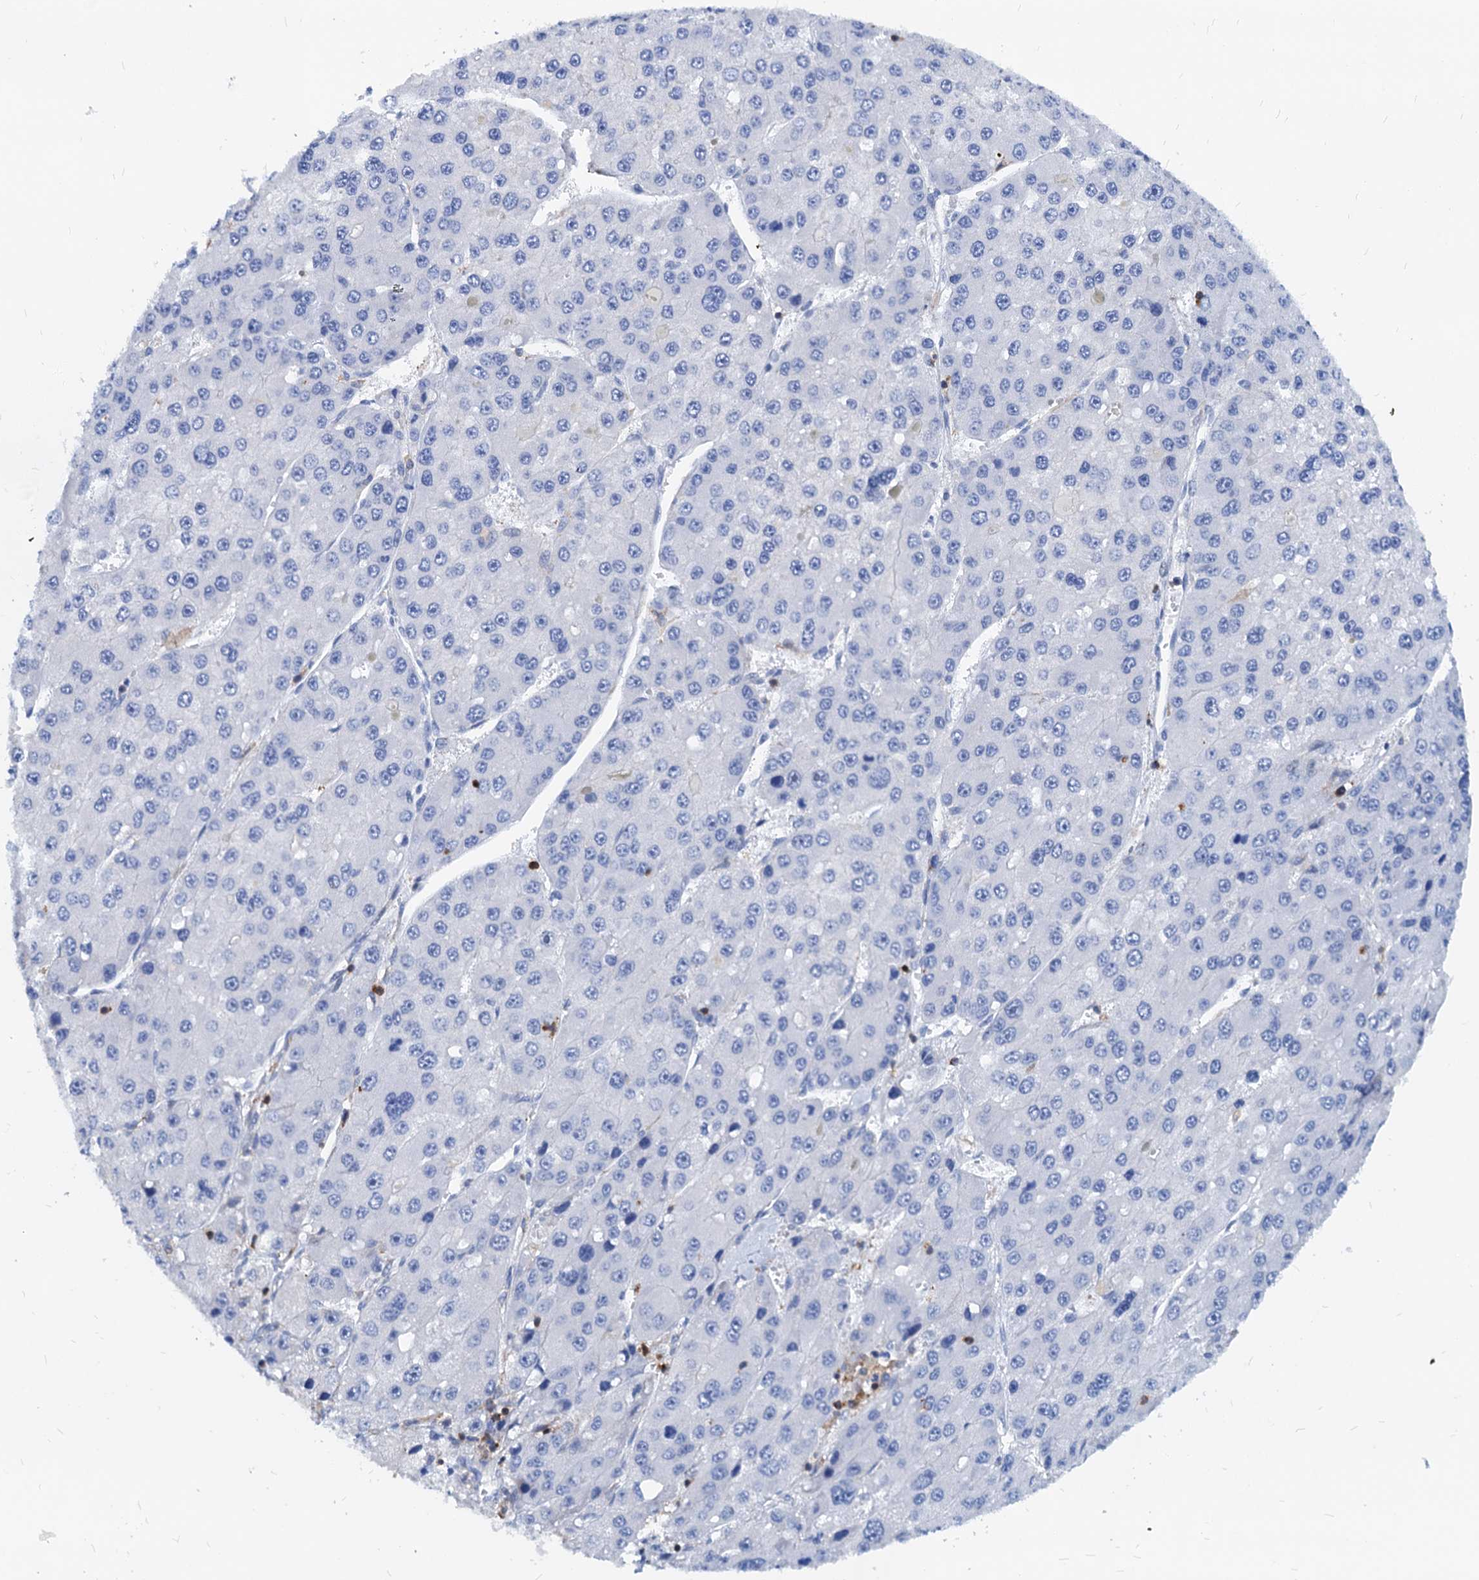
{"staining": {"intensity": "negative", "quantity": "none", "location": "none"}, "tissue": "liver cancer", "cell_type": "Tumor cells", "image_type": "cancer", "snomed": [{"axis": "morphology", "description": "Carcinoma, Hepatocellular, NOS"}, {"axis": "topography", "description": "Liver"}], "caption": "The image exhibits no staining of tumor cells in liver hepatocellular carcinoma.", "gene": "LCP2", "patient": {"sex": "female", "age": 73}}